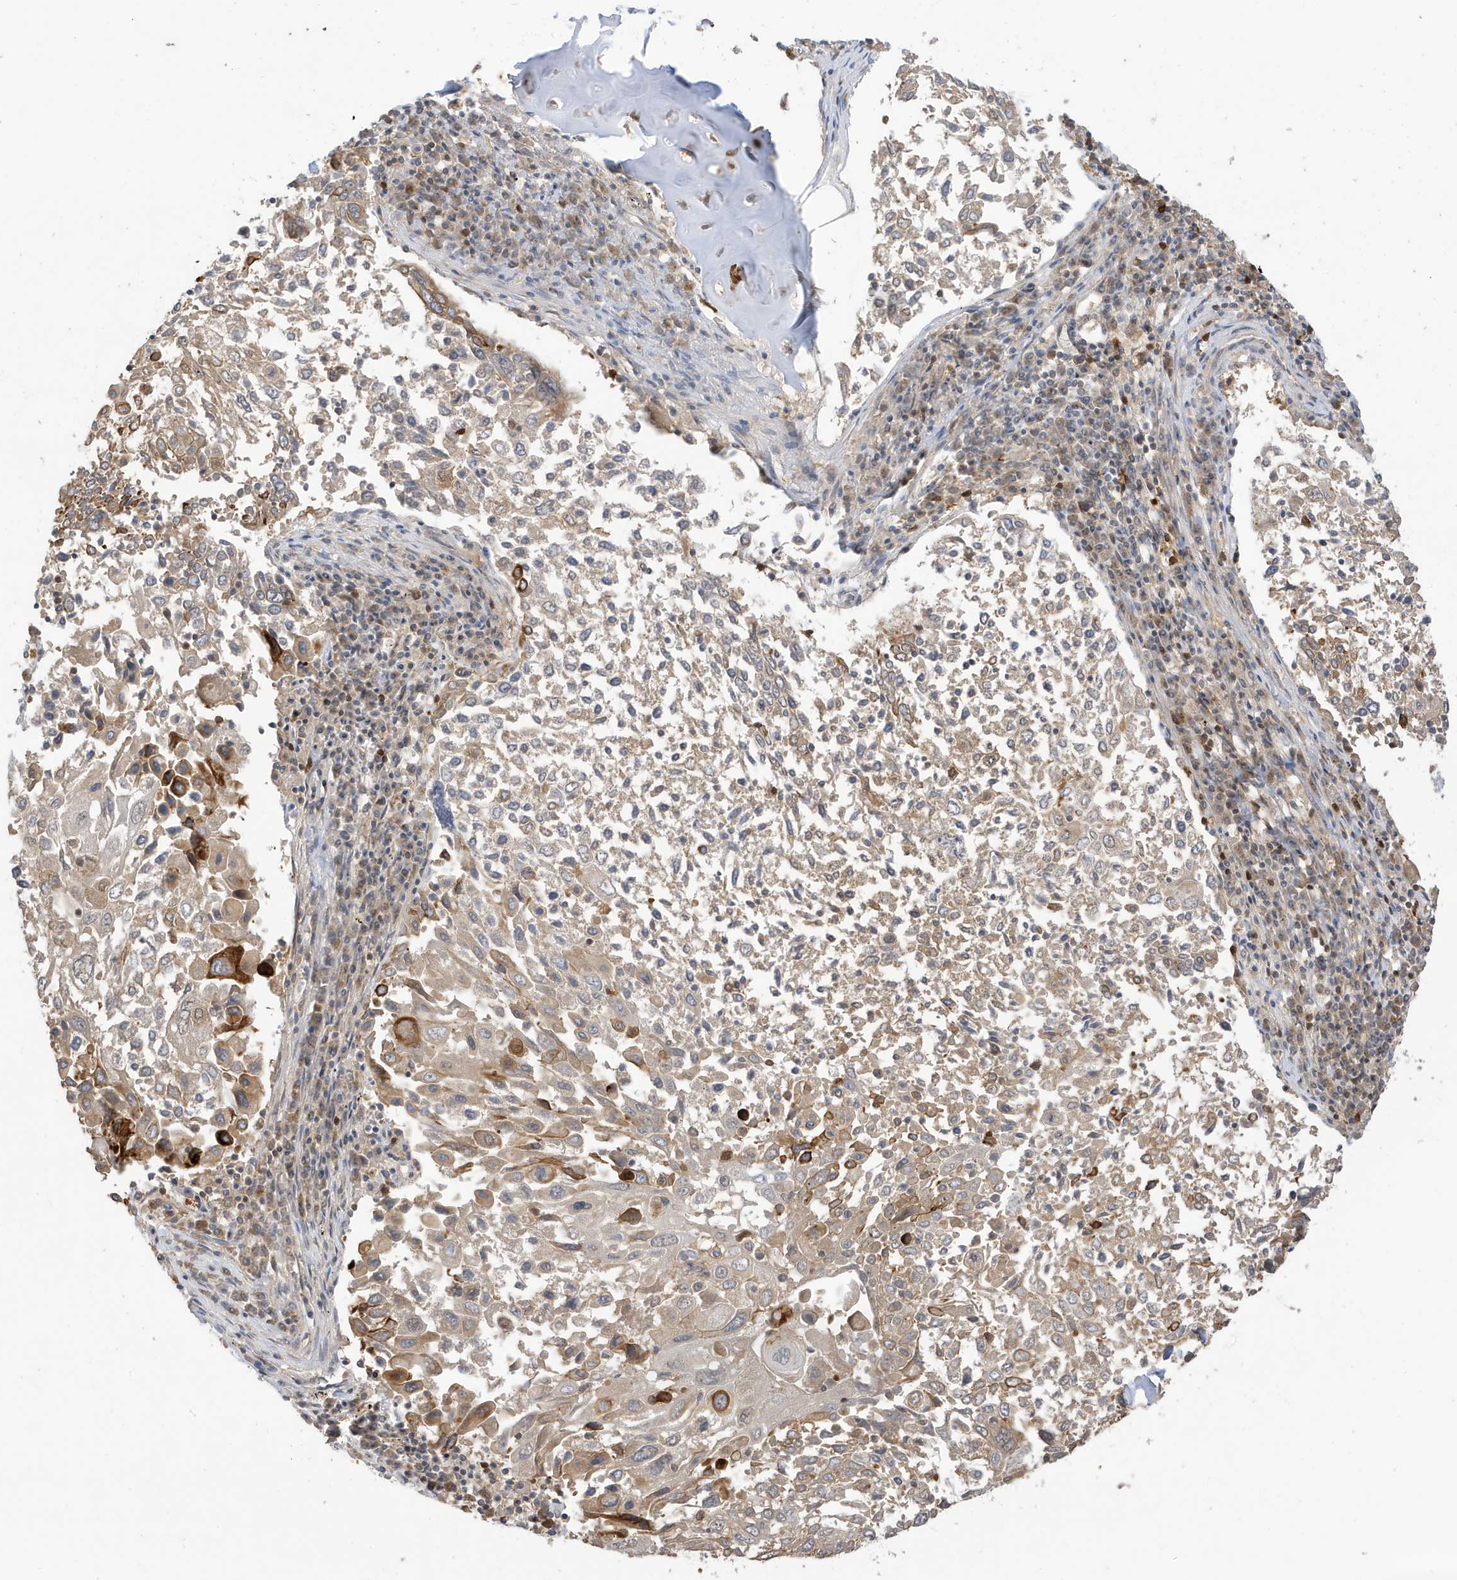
{"staining": {"intensity": "moderate", "quantity": "<25%", "location": "cytoplasmic/membranous"}, "tissue": "lung cancer", "cell_type": "Tumor cells", "image_type": "cancer", "snomed": [{"axis": "morphology", "description": "Squamous cell carcinoma, NOS"}, {"axis": "topography", "description": "Lung"}], "caption": "Protein analysis of squamous cell carcinoma (lung) tissue displays moderate cytoplasmic/membranous expression in about <25% of tumor cells.", "gene": "TAB3", "patient": {"sex": "male", "age": 65}}